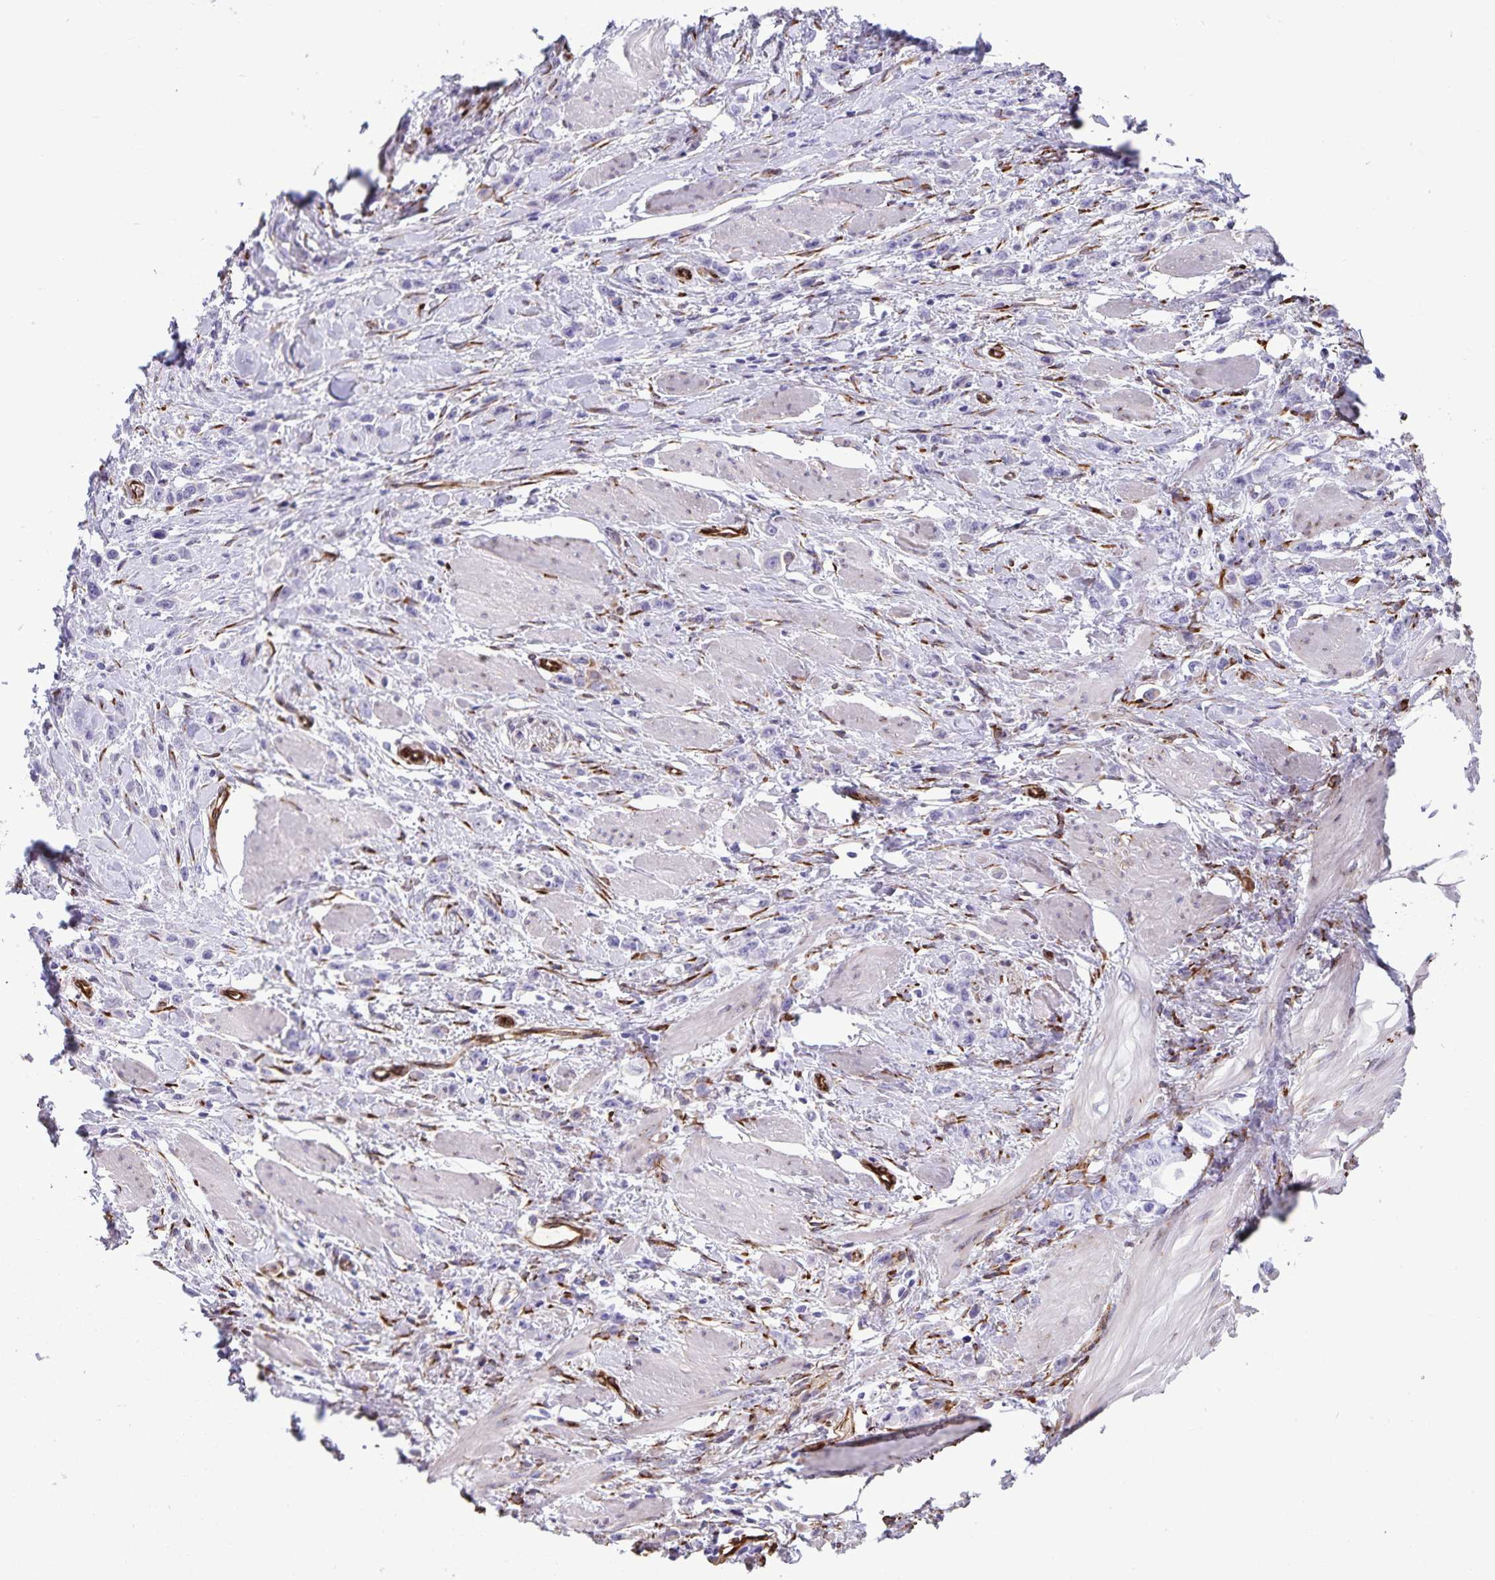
{"staining": {"intensity": "negative", "quantity": "none", "location": "none"}, "tissue": "stomach cancer", "cell_type": "Tumor cells", "image_type": "cancer", "snomed": [{"axis": "morphology", "description": "Adenocarcinoma, NOS"}, {"axis": "topography", "description": "Stomach"}], "caption": "This is a image of immunohistochemistry (IHC) staining of stomach cancer, which shows no expression in tumor cells. (DAB (3,3'-diaminobenzidine) immunohistochemistry (IHC), high magnification).", "gene": "RCN1", "patient": {"sex": "male", "age": 47}}